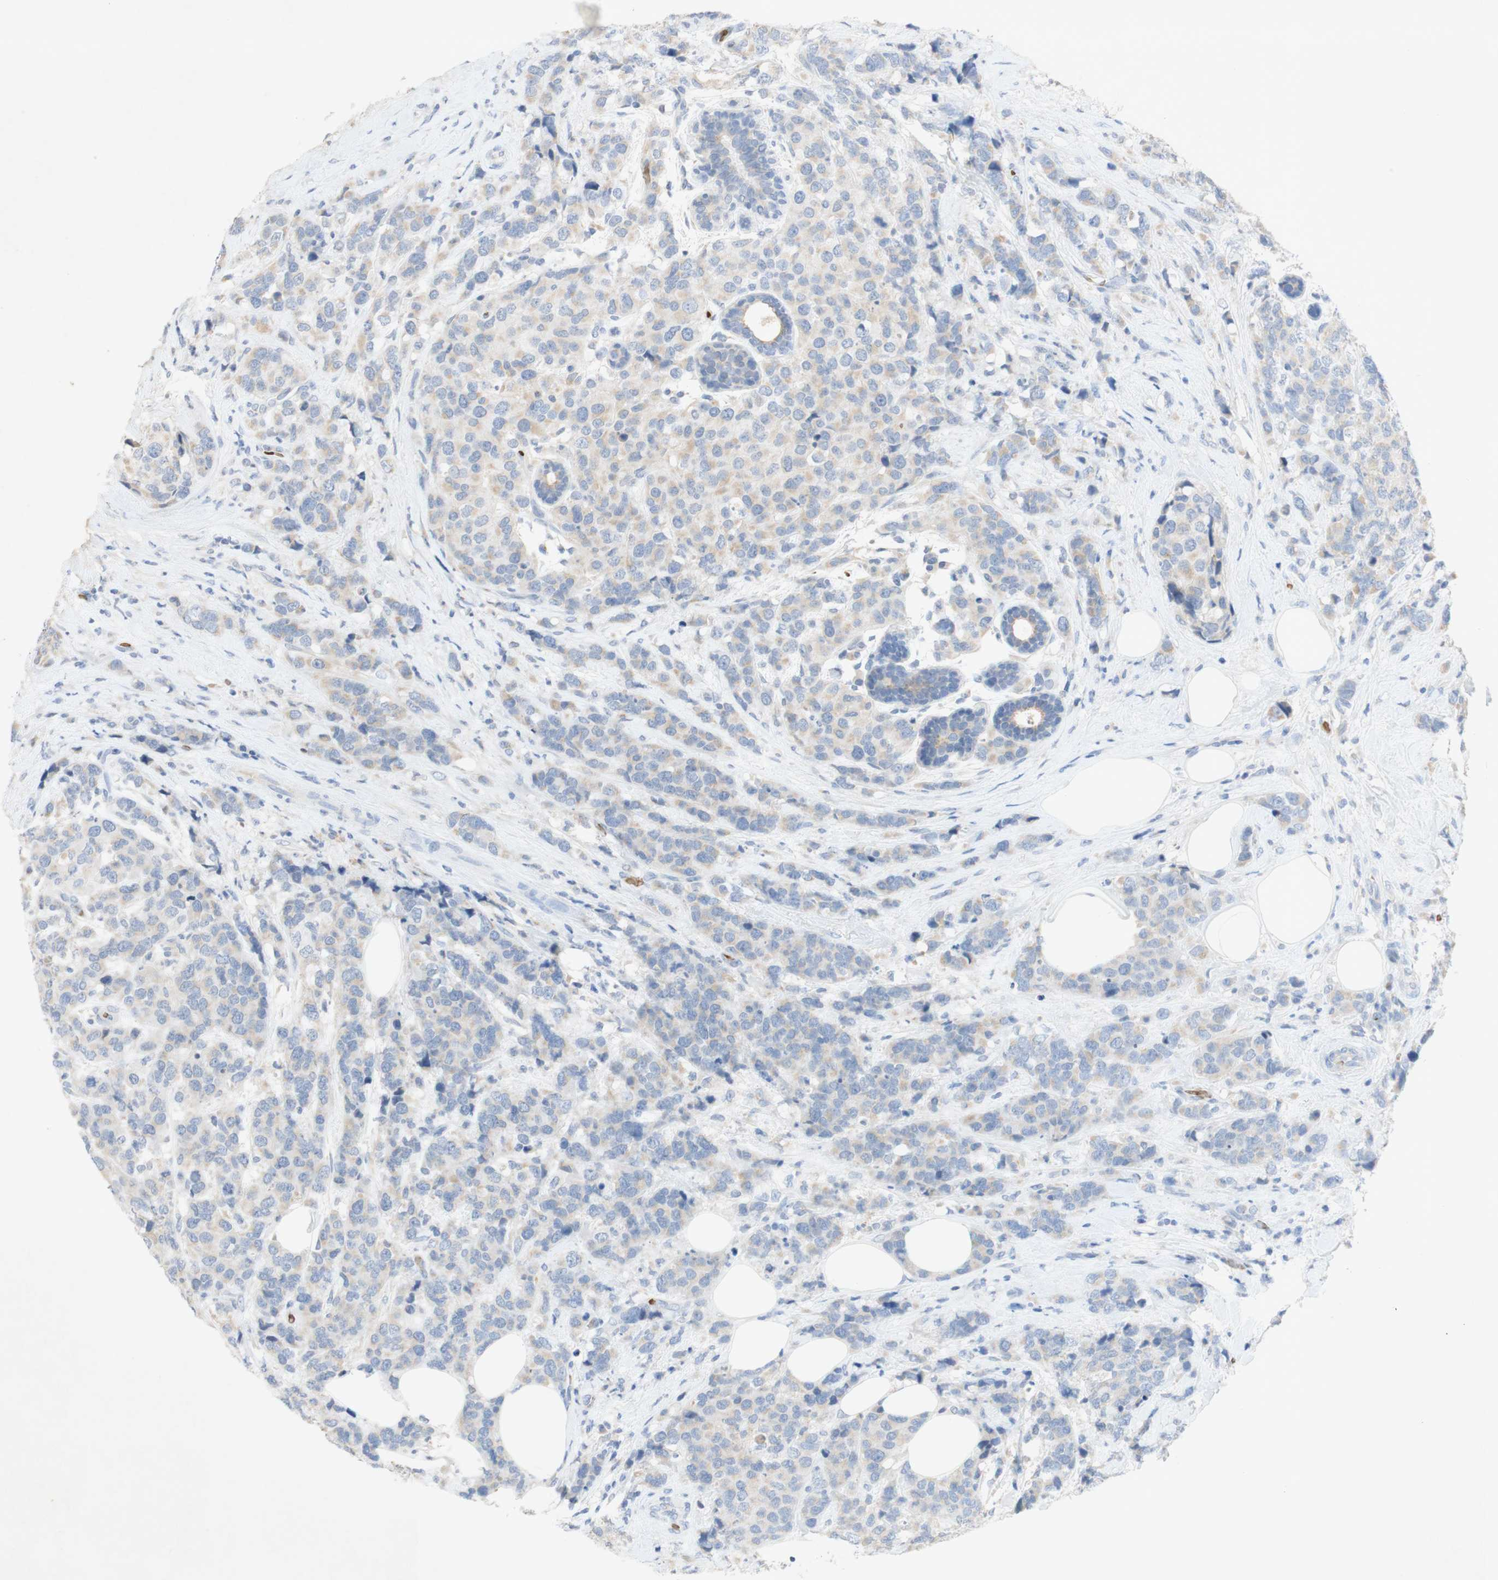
{"staining": {"intensity": "weak", "quantity": "<25%", "location": "cytoplasmic/membranous"}, "tissue": "breast cancer", "cell_type": "Tumor cells", "image_type": "cancer", "snomed": [{"axis": "morphology", "description": "Lobular carcinoma"}, {"axis": "topography", "description": "Breast"}], "caption": "A micrograph of human breast cancer (lobular carcinoma) is negative for staining in tumor cells.", "gene": "EPO", "patient": {"sex": "female", "age": 59}}